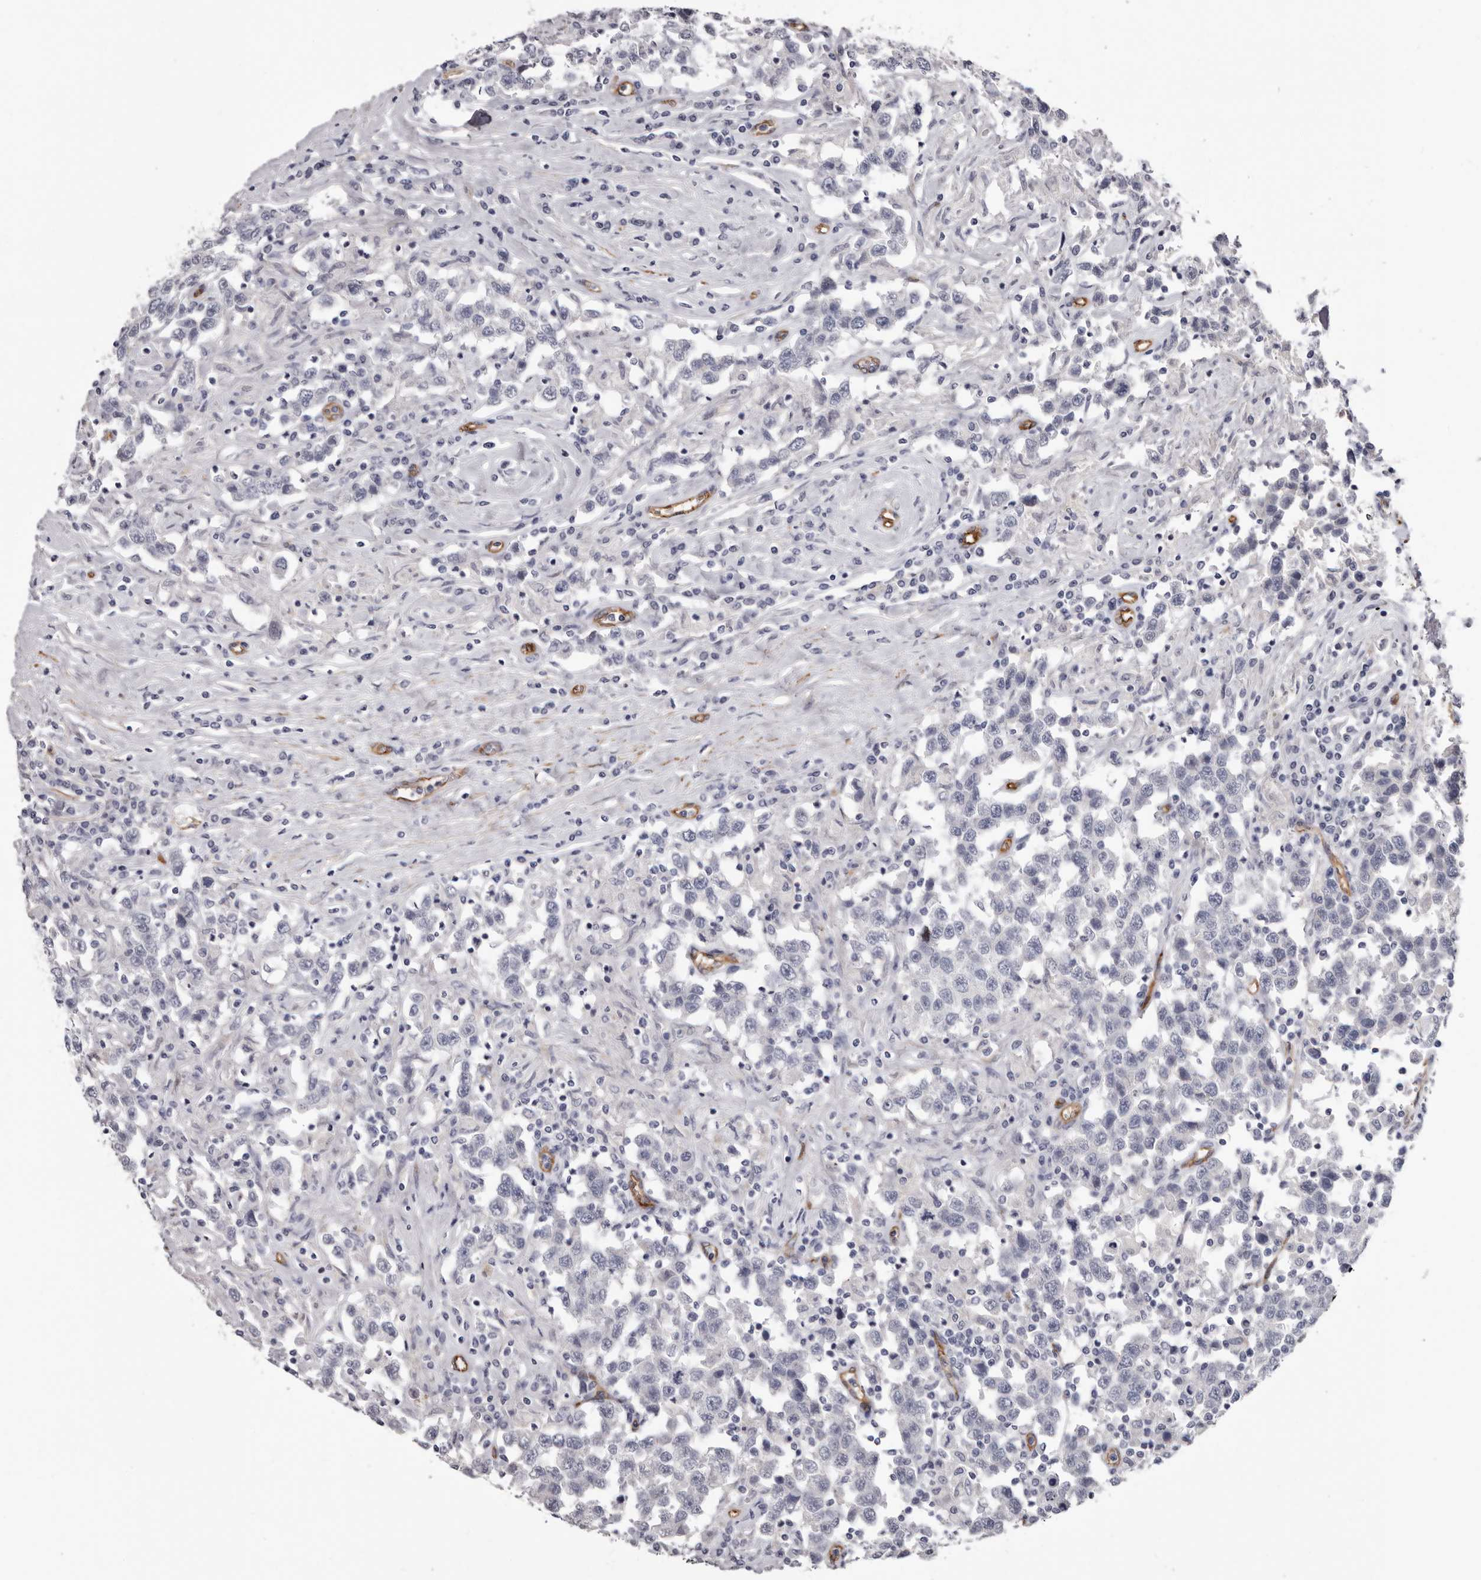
{"staining": {"intensity": "negative", "quantity": "none", "location": "none"}, "tissue": "testis cancer", "cell_type": "Tumor cells", "image_type": "cancer", "snomed": [{"axis": "morphology", "description": "Seminoma, NOS"}, {"axis": "topography", "description": "Testis"}], "caption": "High power microscopy micrograph of an immunohistochemistry (IHC) histopathology image of seminoma (testis), revealing no significant positivity in tumor cells.", "gene": "ADGRL4", "patient": {"sex": "male", "age": 41}}